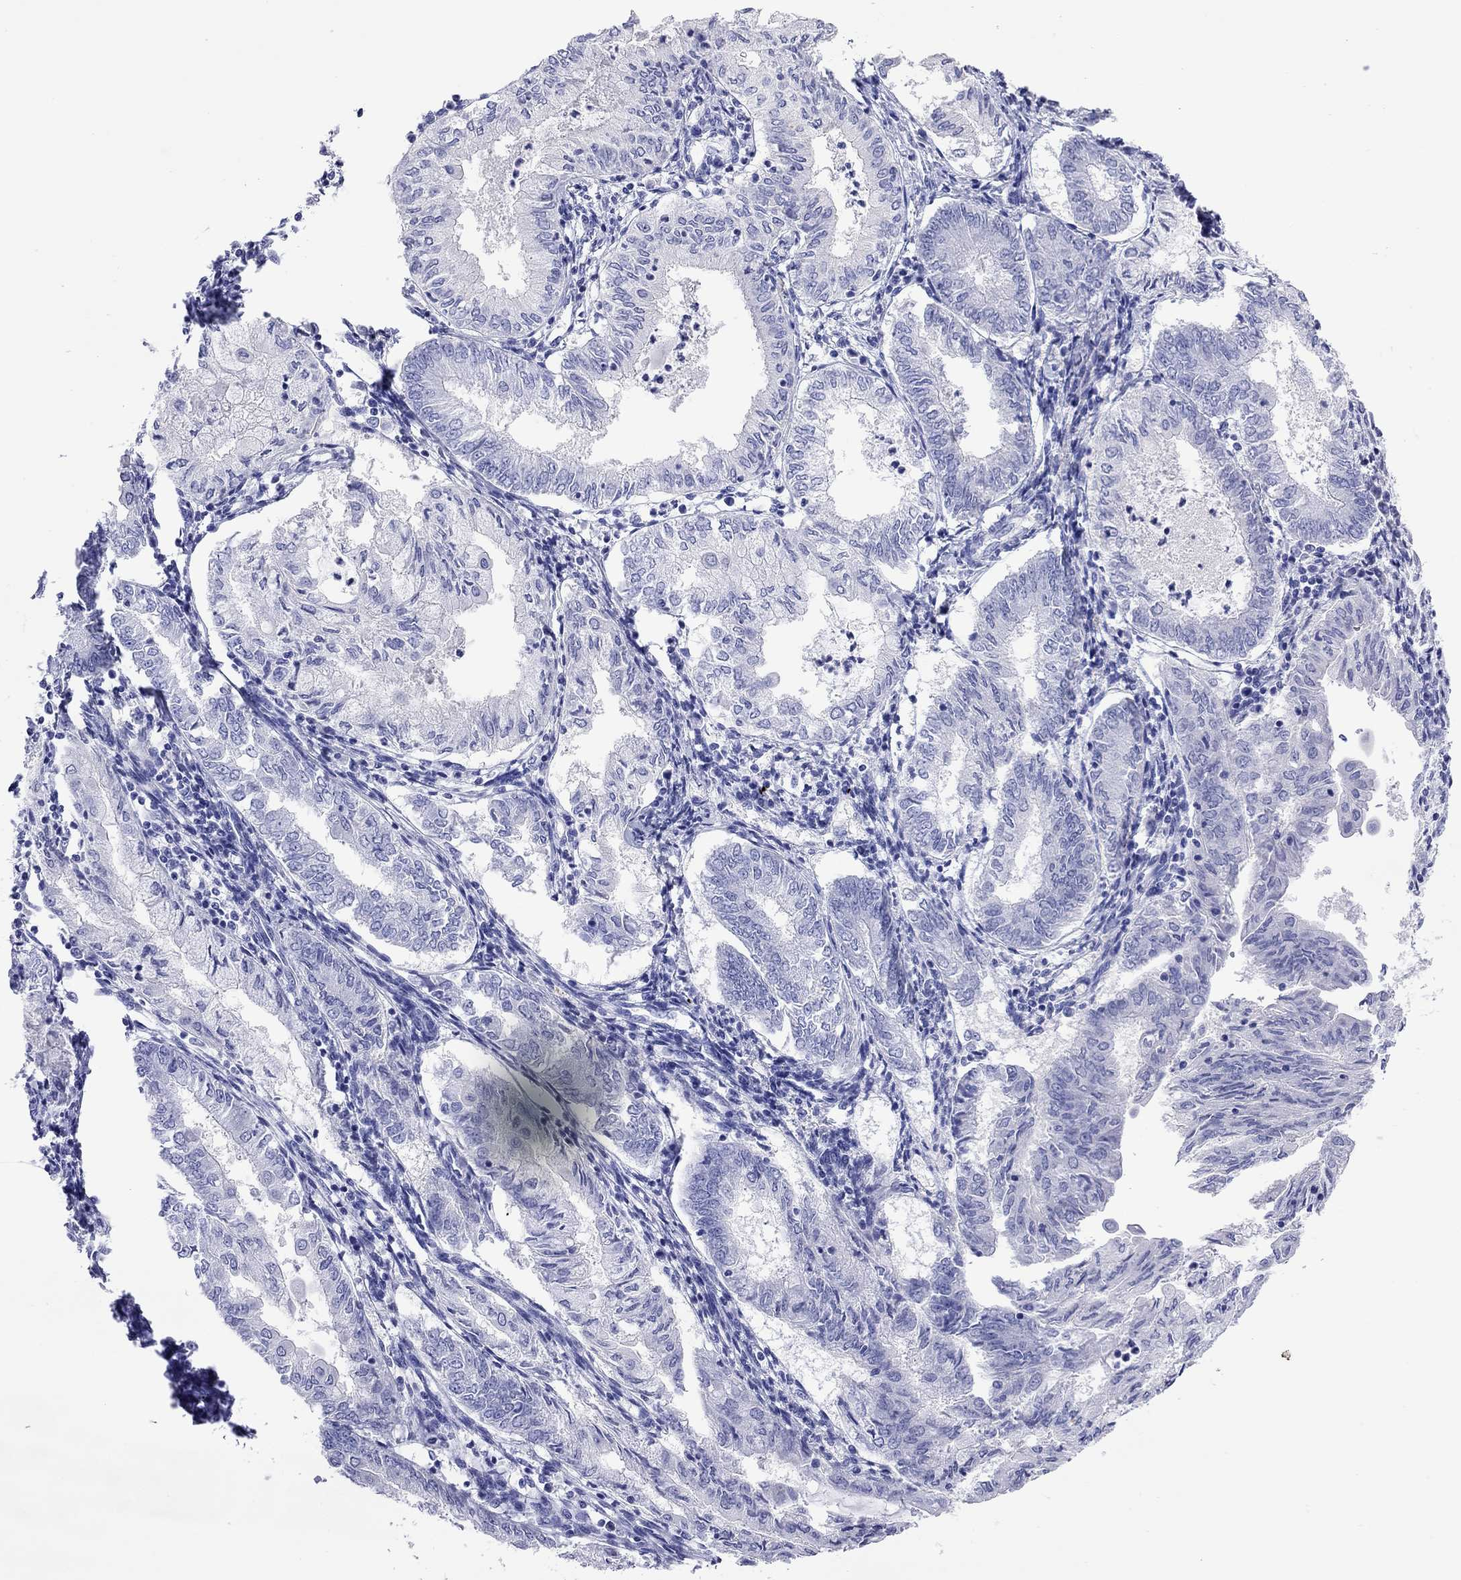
{"staining": {"intensity": "negative", "quantity": "none", "location": "none"}, "tissue": "endometrial cancer", "cell_type": "Tumor cells", "image_type": "cancer", "snomed": [{"axis": "morphology", "description": "Adenocarcinoma, NOS"}, {"axis": "topography", "description": "Endometrium"}], "caption": "Tumor cells are negative for brown protein staining in adenocarcinoma (endometrial). (DAB (3,3'-diaminobenzidine) IHC with hematoxylin counter stain).", "gene": "FIGLA", "patient": {"sex": "female", "age": 68}}